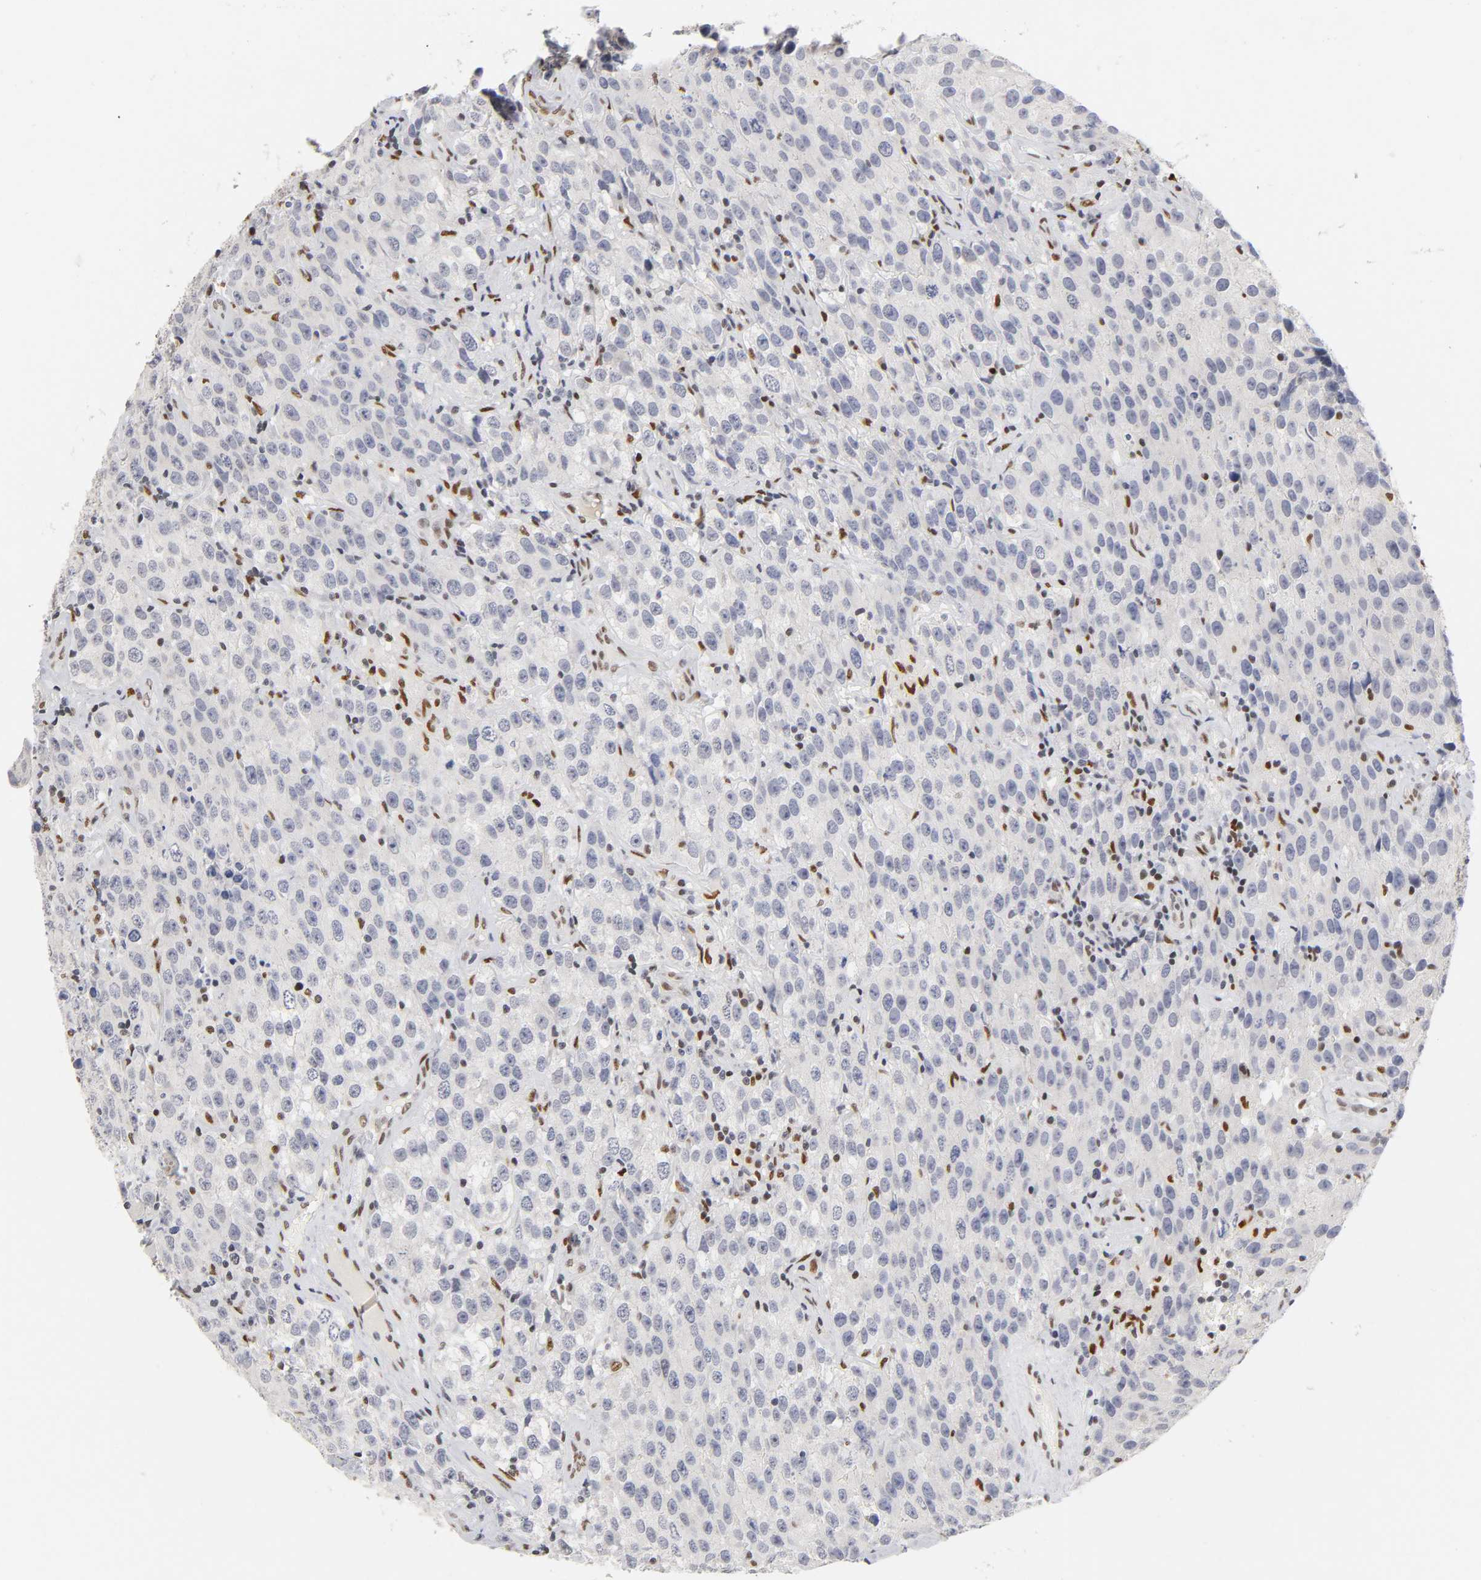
{"staining": {"intensity": "negative", "quantity": "none", "location": "none"}, "tissue": "testis cancer", "cell_type": "Tumor cells", "image_type": "cancer", "snomed": [{"axis": "morphology", "description": "Seminoma, NOS"}, {"axis": "topography", "description": "Testis"}], "caption": "Human testis seminoma stained for a protein using IHC exhibits no staining in tumor cells.", "gene": "NR3C1", "patient": {"sex": "male", "age": 52}}